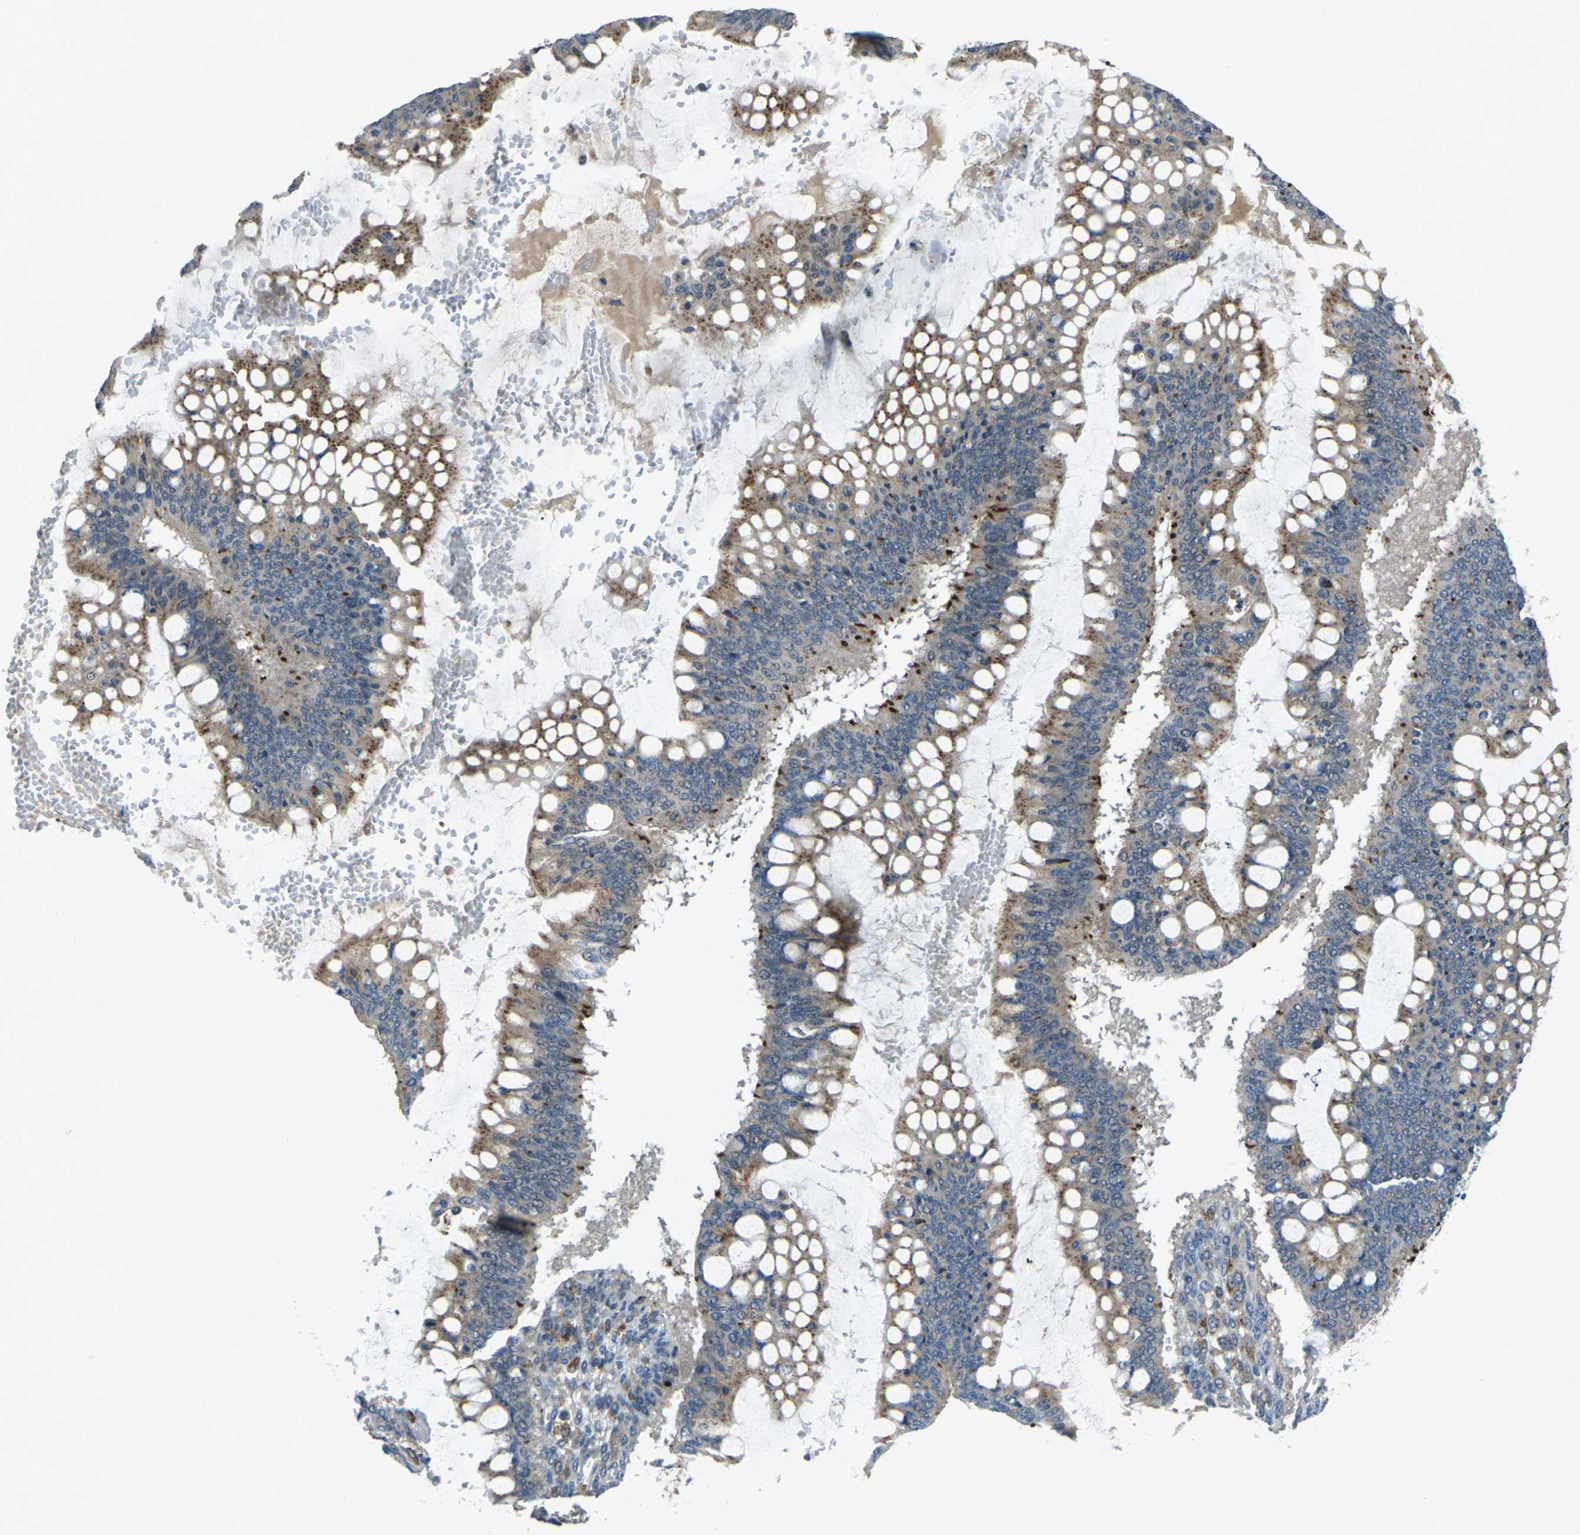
{"staining": {"intensity": "moderate", "quantity": ">75%", "location": "cytoplasmic/membranous"}, "tissue": "ovarian cancer", "cell_type": "Tumor cells", "image_type": "cancer", "snomed": [{"axis": "morphology", "description": "Cystadenocarcinoma, mucinous, NOS"}, {"axis": "topography", "description": "Ovary"}], "caption": "About >75% of tumor cells in ovarian cancer show moderate cytoplasmic/membranous protein staining as visualized by brown immunohistochemical staining.", "gene": "SLC31A2", "patient": {"sex": "female", "age": 73}}